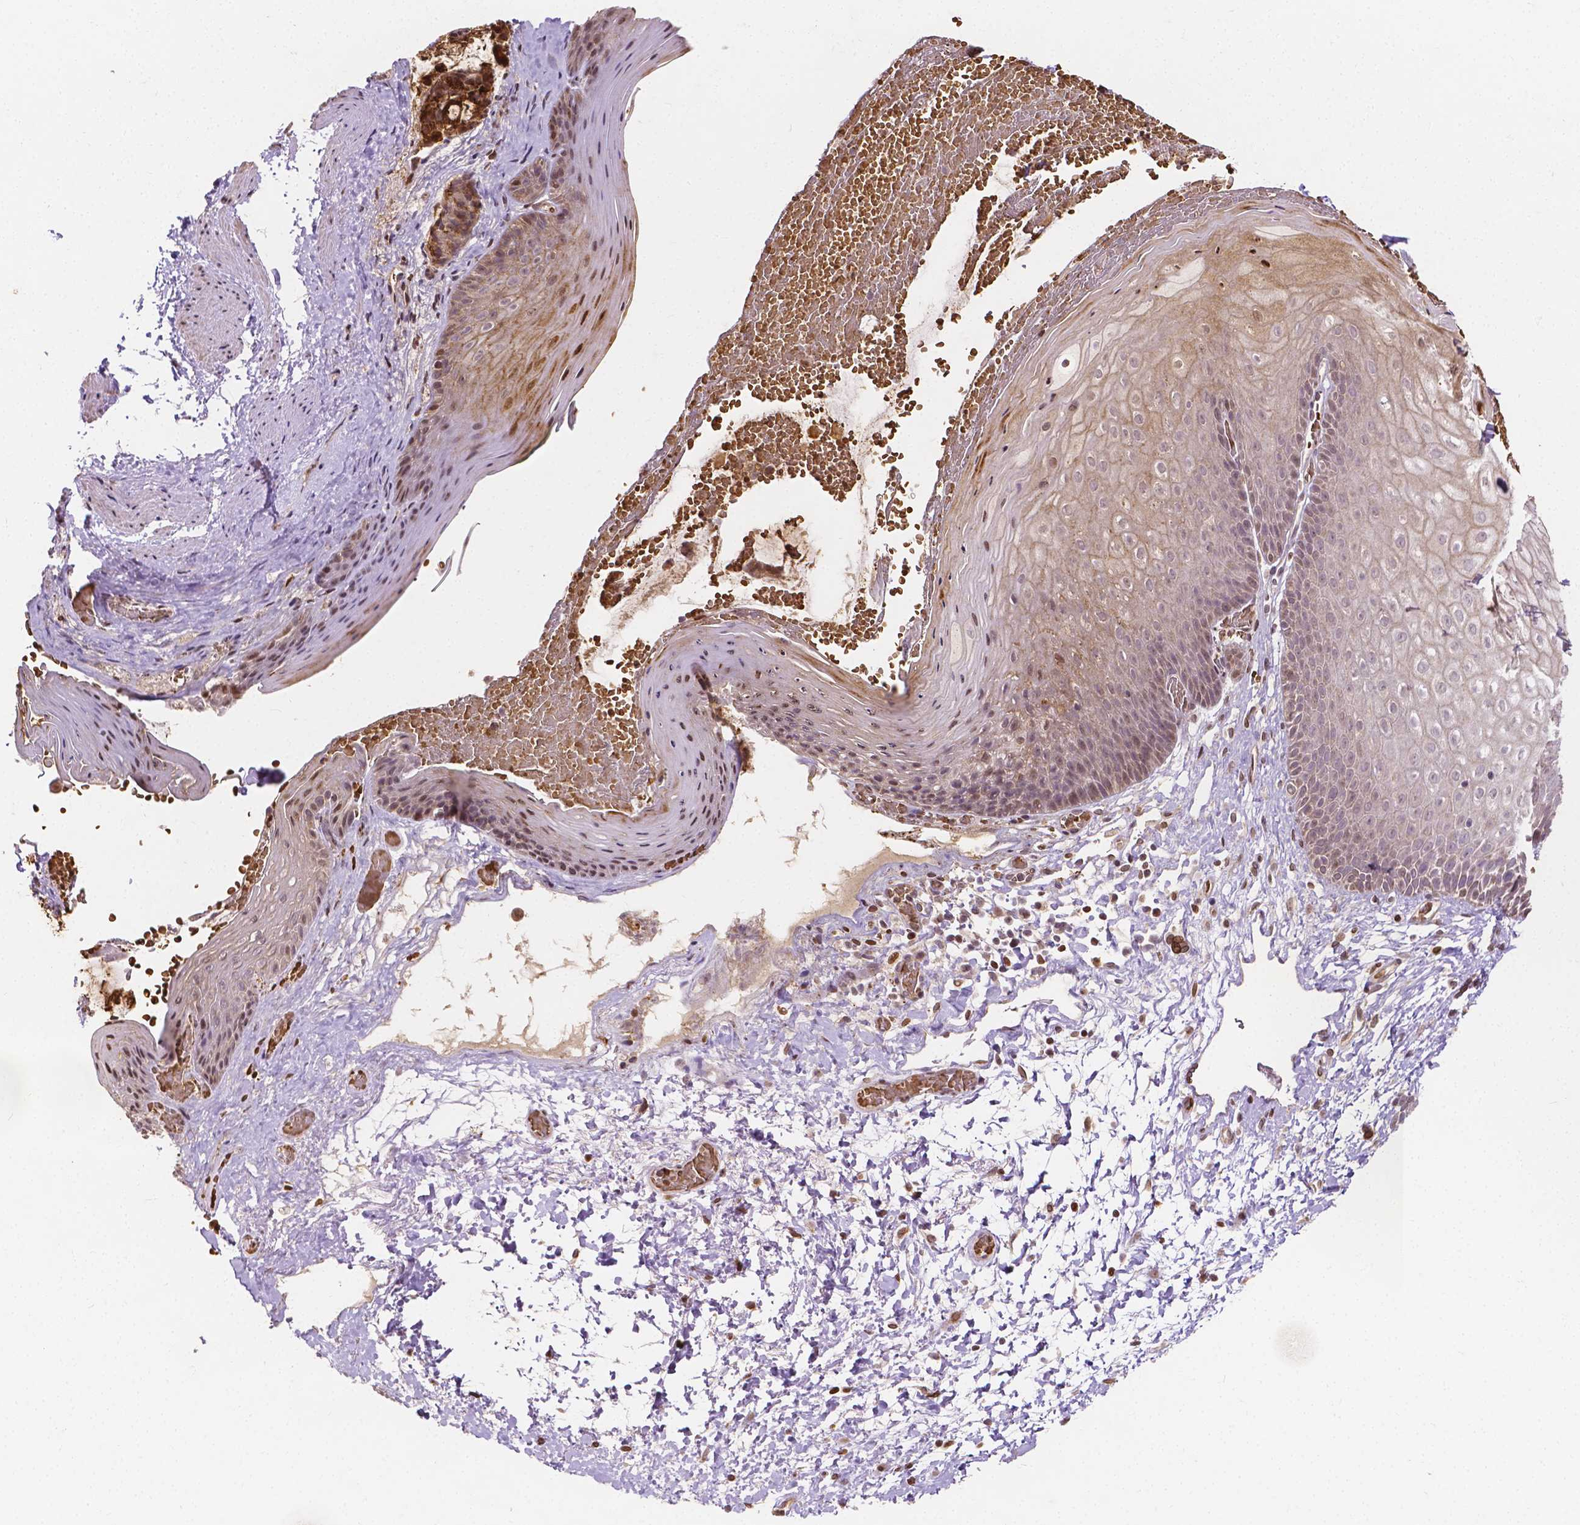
{"staining": {"intensity": "moderate", "quantity": "25%-75%", "location": "cytoplasmic/membranous,nuclear"}, "tissue": "skin", "cell_type": "Epidermal cells", "image_type": "normal", "snomed": [{"axis": "morphology", "description": "Normal tissue, NOS"}, {"axis": "topography", "description": "Anal"}], "caption": "Immunohistochemistry (IHC) (DAB (3,3'-diaminobenzidine)) staining of unremarkable human skin shows moderate cytoplasmic/membranous,nuclear protein staining in approximately 25%-75% of epidermal cells.", "gene": "PTPN18", "patient": {"sex": "male", "age": 53}}